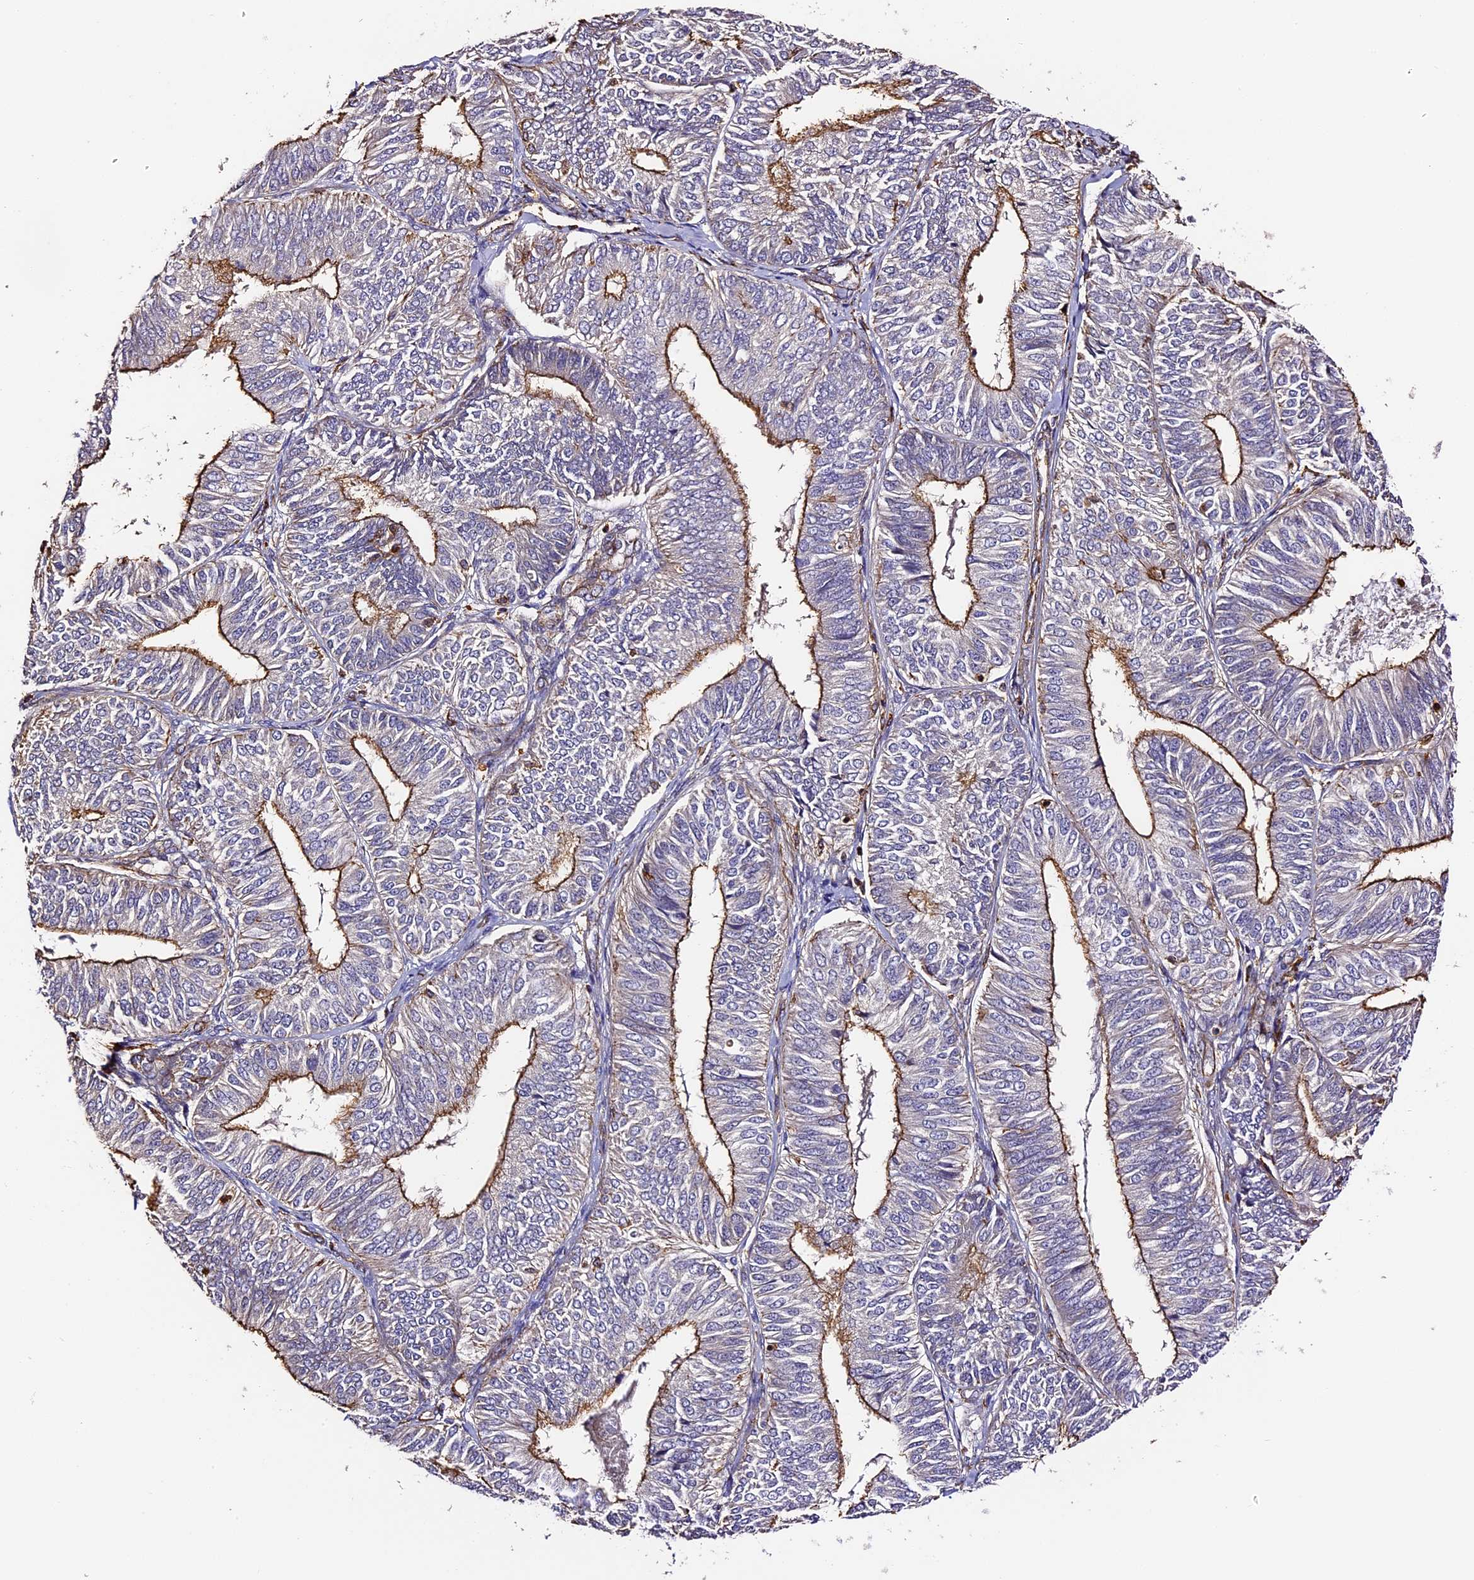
{"staining": {"intensity": "moderate", "quantity": "<25%", "location": "cytoplasmic/membranous"}, "tissue": "endometrial cancer", "cell_type": "Tumor cells", "image_type": "cancer", "snomed": [{"axis": "morphology", "description": "Adenocarcinoma, NOS"}, {"axis": "topography", "description": "Endometrium"}], "caption": "Endometrial adenocarcinoma stained with a brown dye reveals moderate cytoplasmic/membranous positive positivity in about <25% of tumor cells.", "gene": "RAPSN", "patient": {"sex": "female", "age": 58}}